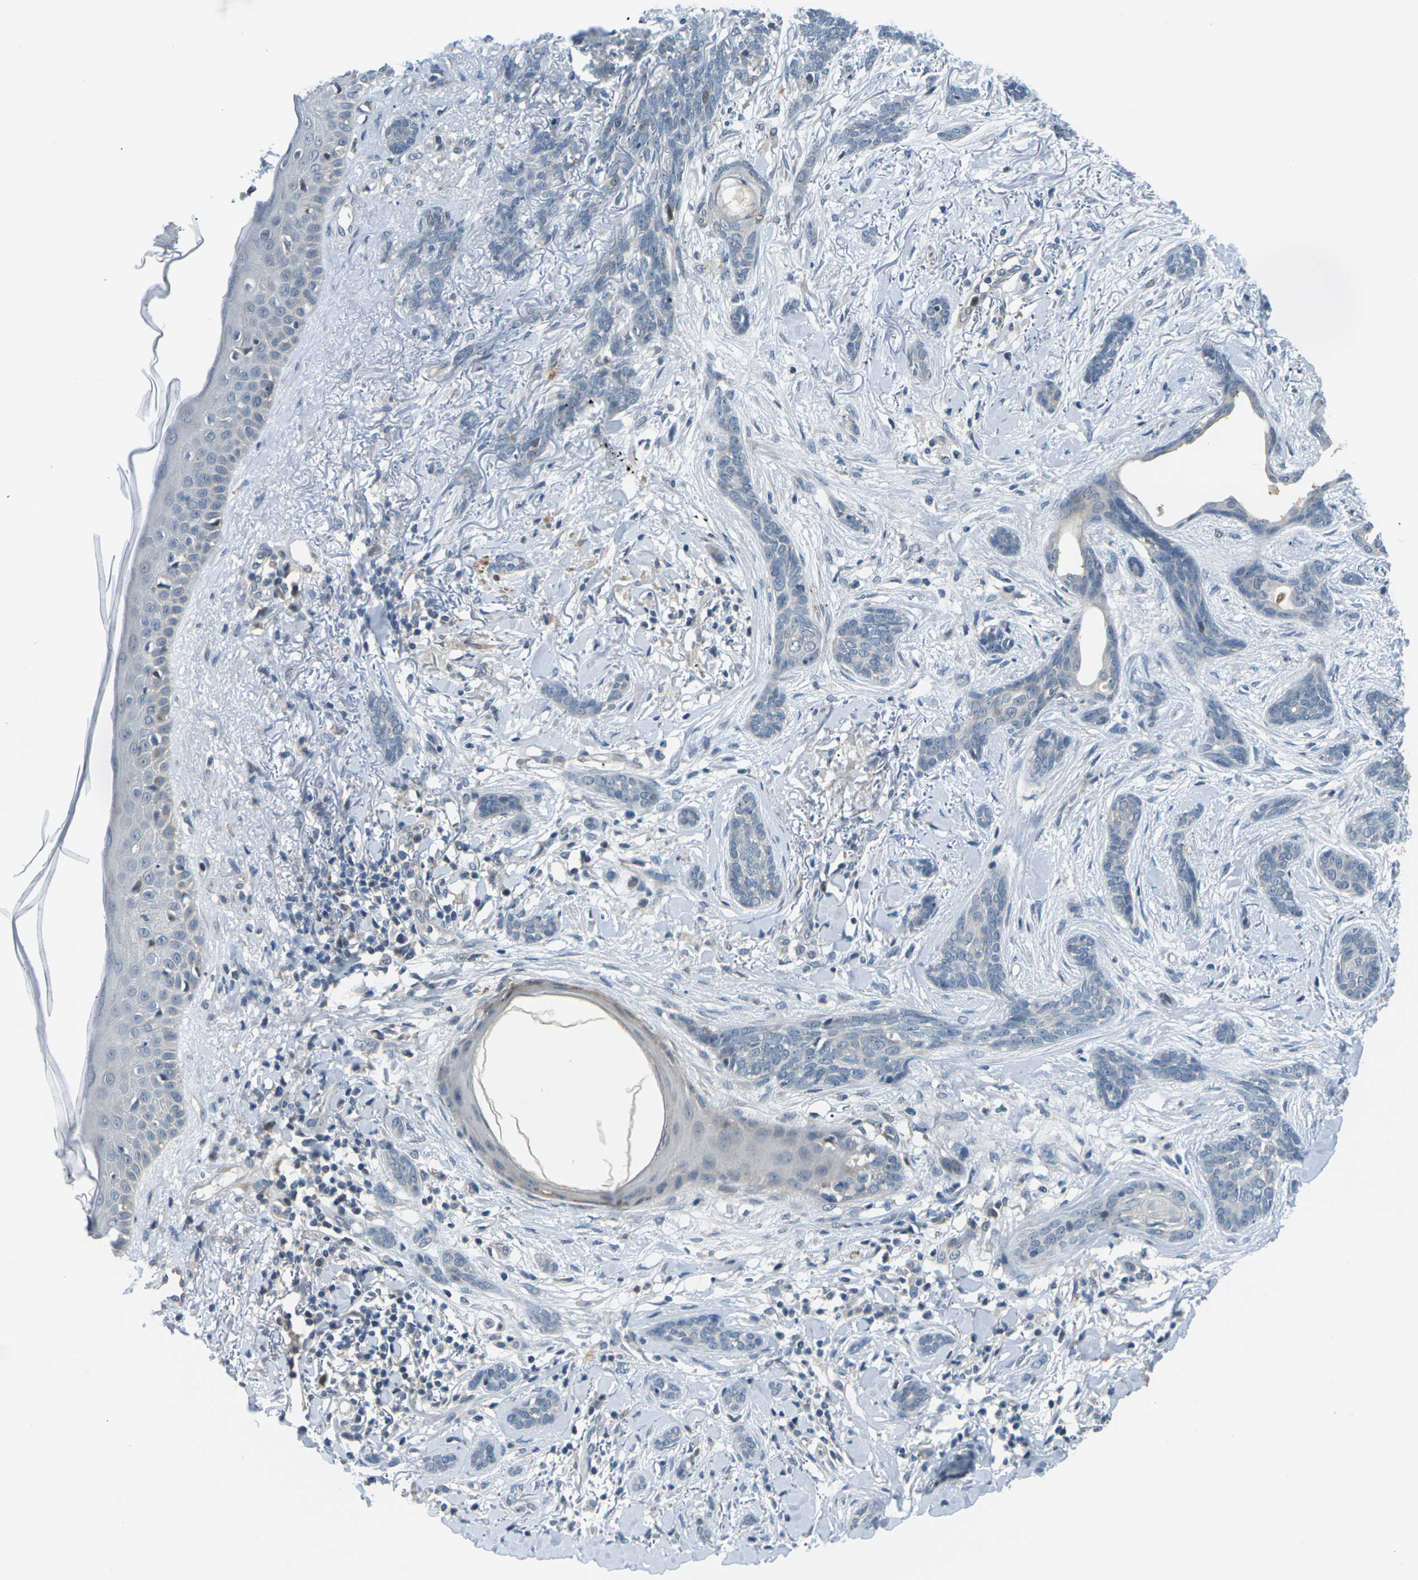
{"staining": {"intensity": "negative", "quantity": "none", "location": "none"}, "tissue": "skin cancer", "cell_type": "Tumor cells", "image_type": "cancer", "snomed": [{"axis": "morphology", "description": "Basal cell carcinoma"}, {"axis": "morphology", "description": "Adnexal tumor, benign"}, {"axis": "topography", "description": "Skin"}], "caption": "An image of skin cancer stained for a protein exhibits no brown staining in tumor cells.", "gene": "SLC13A3", "patient": {"sex": "female", "age": 42}}